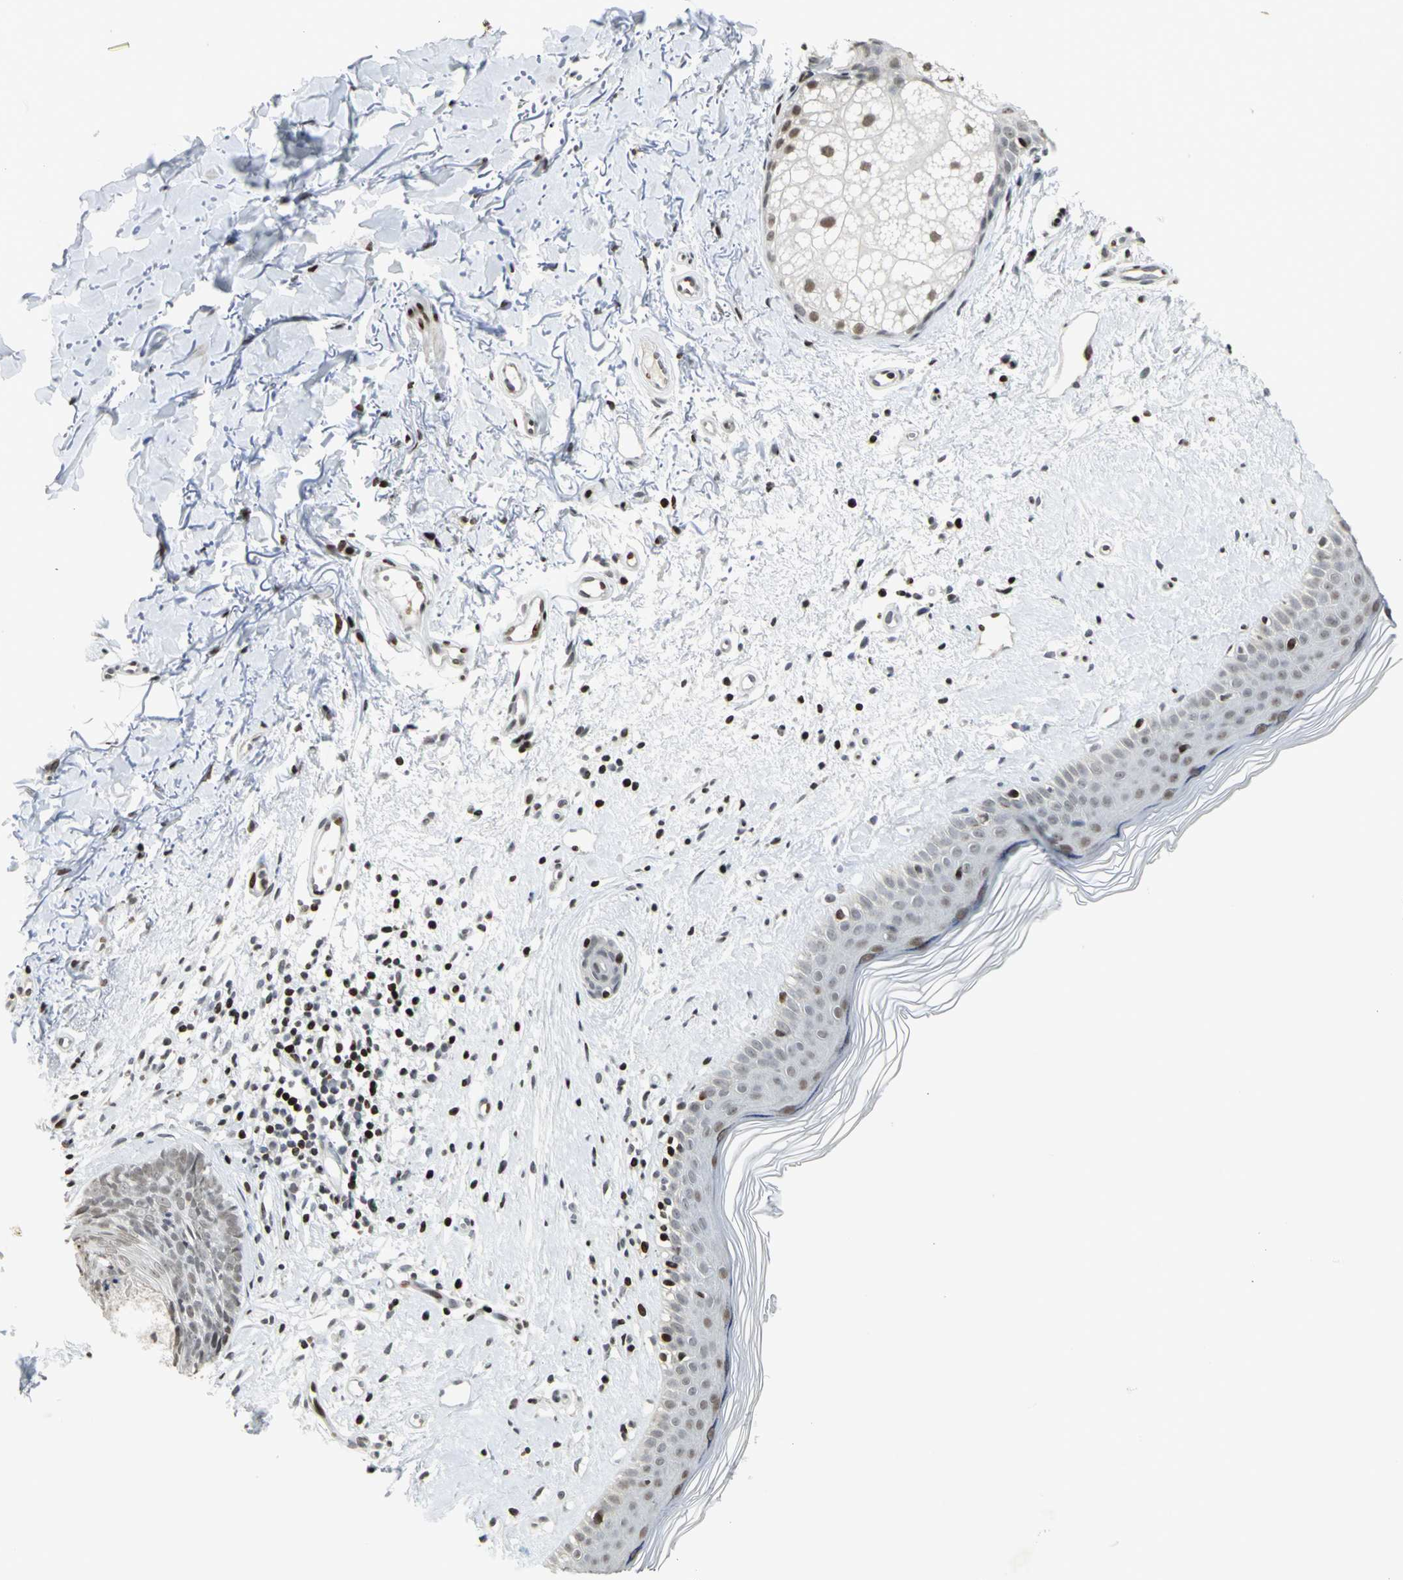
{"staining": {"intensity": "weak", "quantity": "25%-75%", "location": "nuclear"}, "tissue": "skin cancer", "cell_type": "Tumor cells", "image_type": "cancer", "snomed": [{"axis": "morphology", "description": "Normal tissue, NOS"}, {"axis": "morphology", "description": "Basal cell carcinoma"}, {"axis": "topography", "description": "Skin"}], "caption": "Immunohistochemistry (IHC) of basal cell carcinoma (skin) shows low levels of weak nuclear expression in approximately 25%-75% of tumor cells. (Stains: DAB in brown, nuclei in blue, Microscopy: brightfield microscopy at high magnification).", "gene": "KDM1A", "patient": {"sex": "female", "age": 61}}